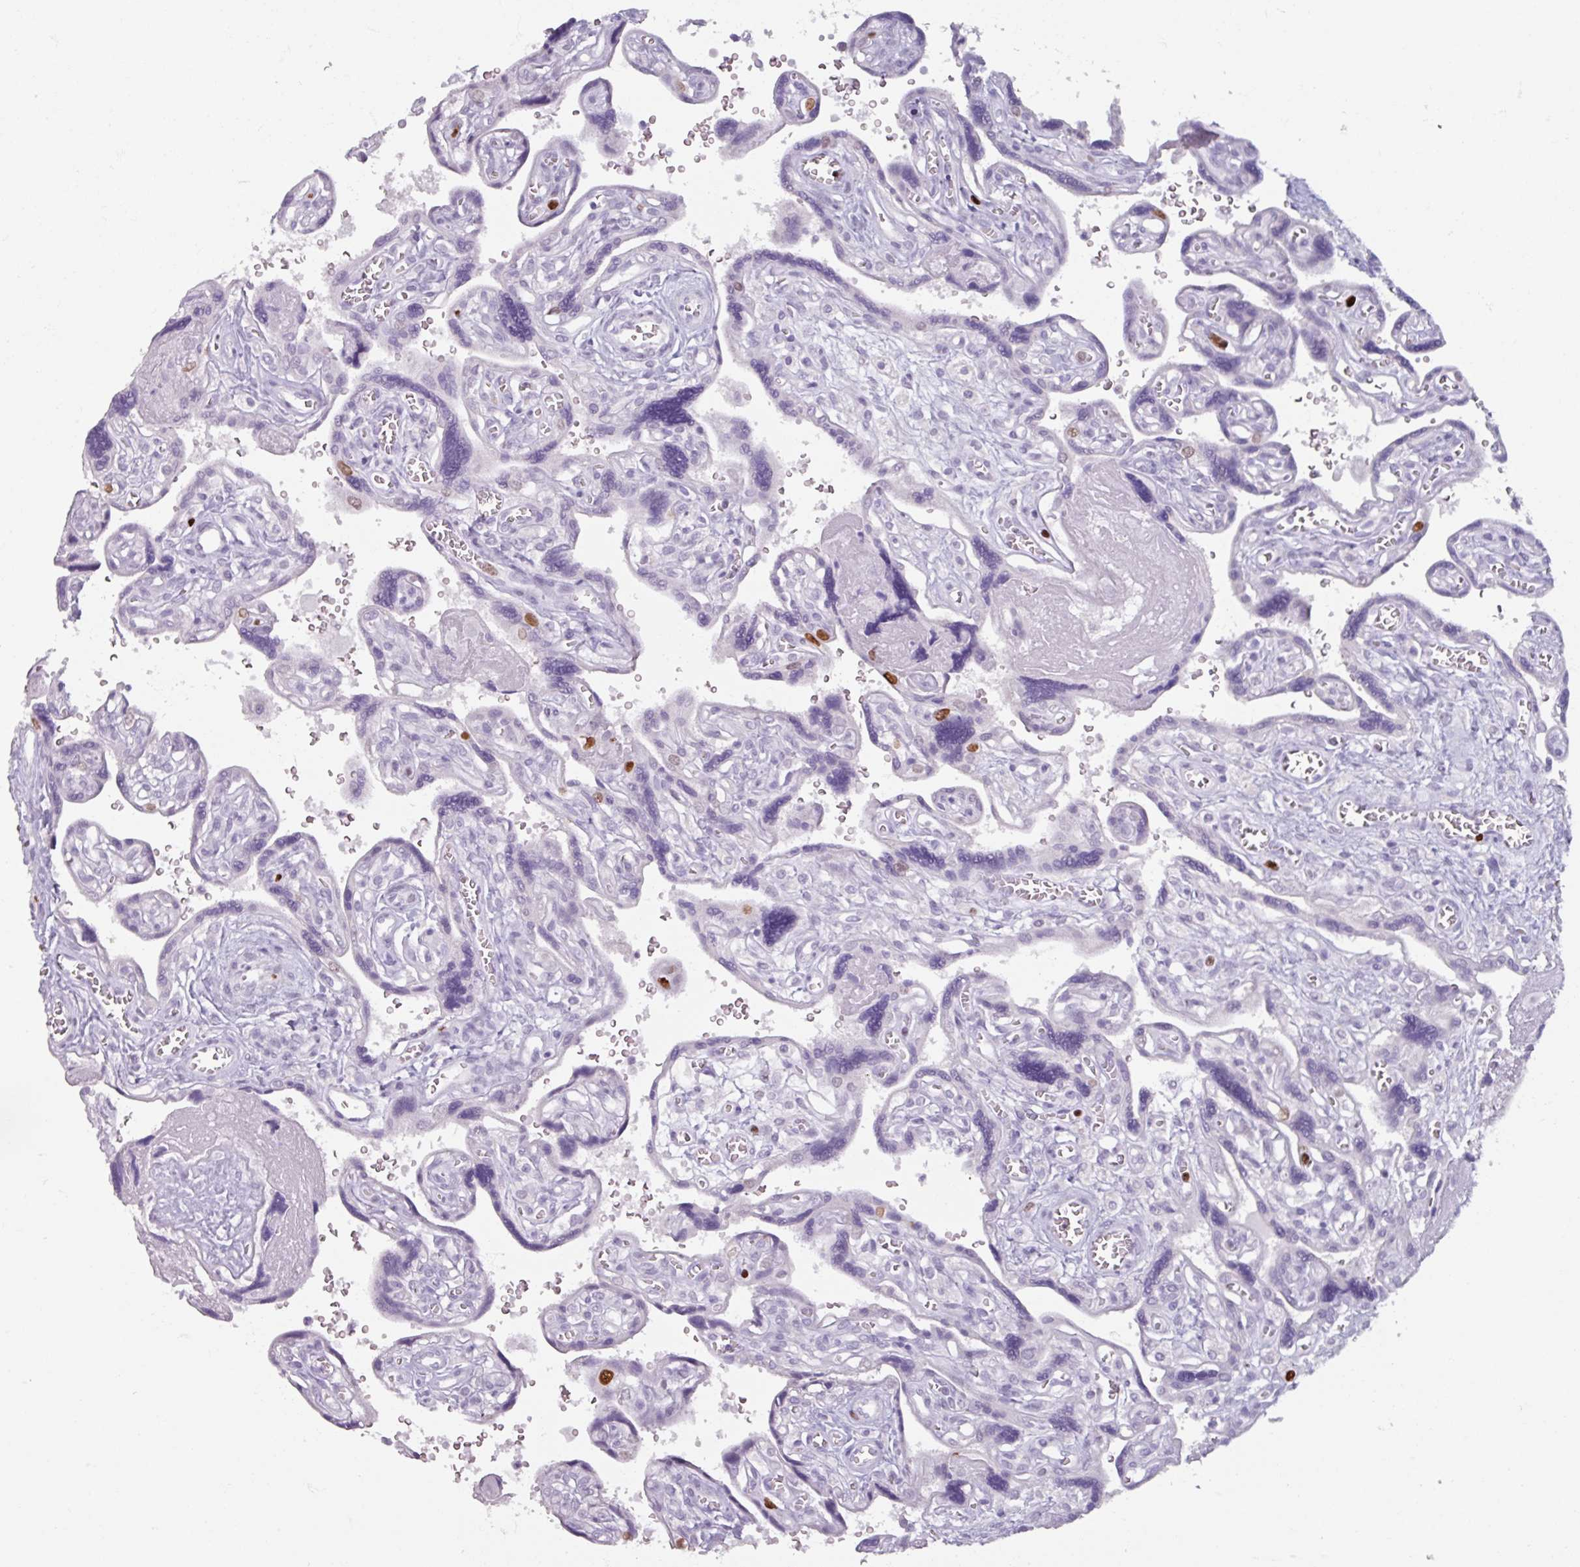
{"staining": {"intensity": "moderate", "quantity": "<25%", "location": "nuclear"}, "tissue": "placenta", "cell_type": "Trophoblastic cells", "image_type": "normal", "snomed": [{"axis": "morphology", "description": "Normal tissue, NOS"}, {"axis": "topography", "description": "Placenta"}], "caption": "This micrograph demonstrates IHC staining of benign human placenta, with low moderate nuclear expression in about <25% of trophoblastic cells.", "gene": "ATAD2", "patient": {"sex": "female", "age": 39}}